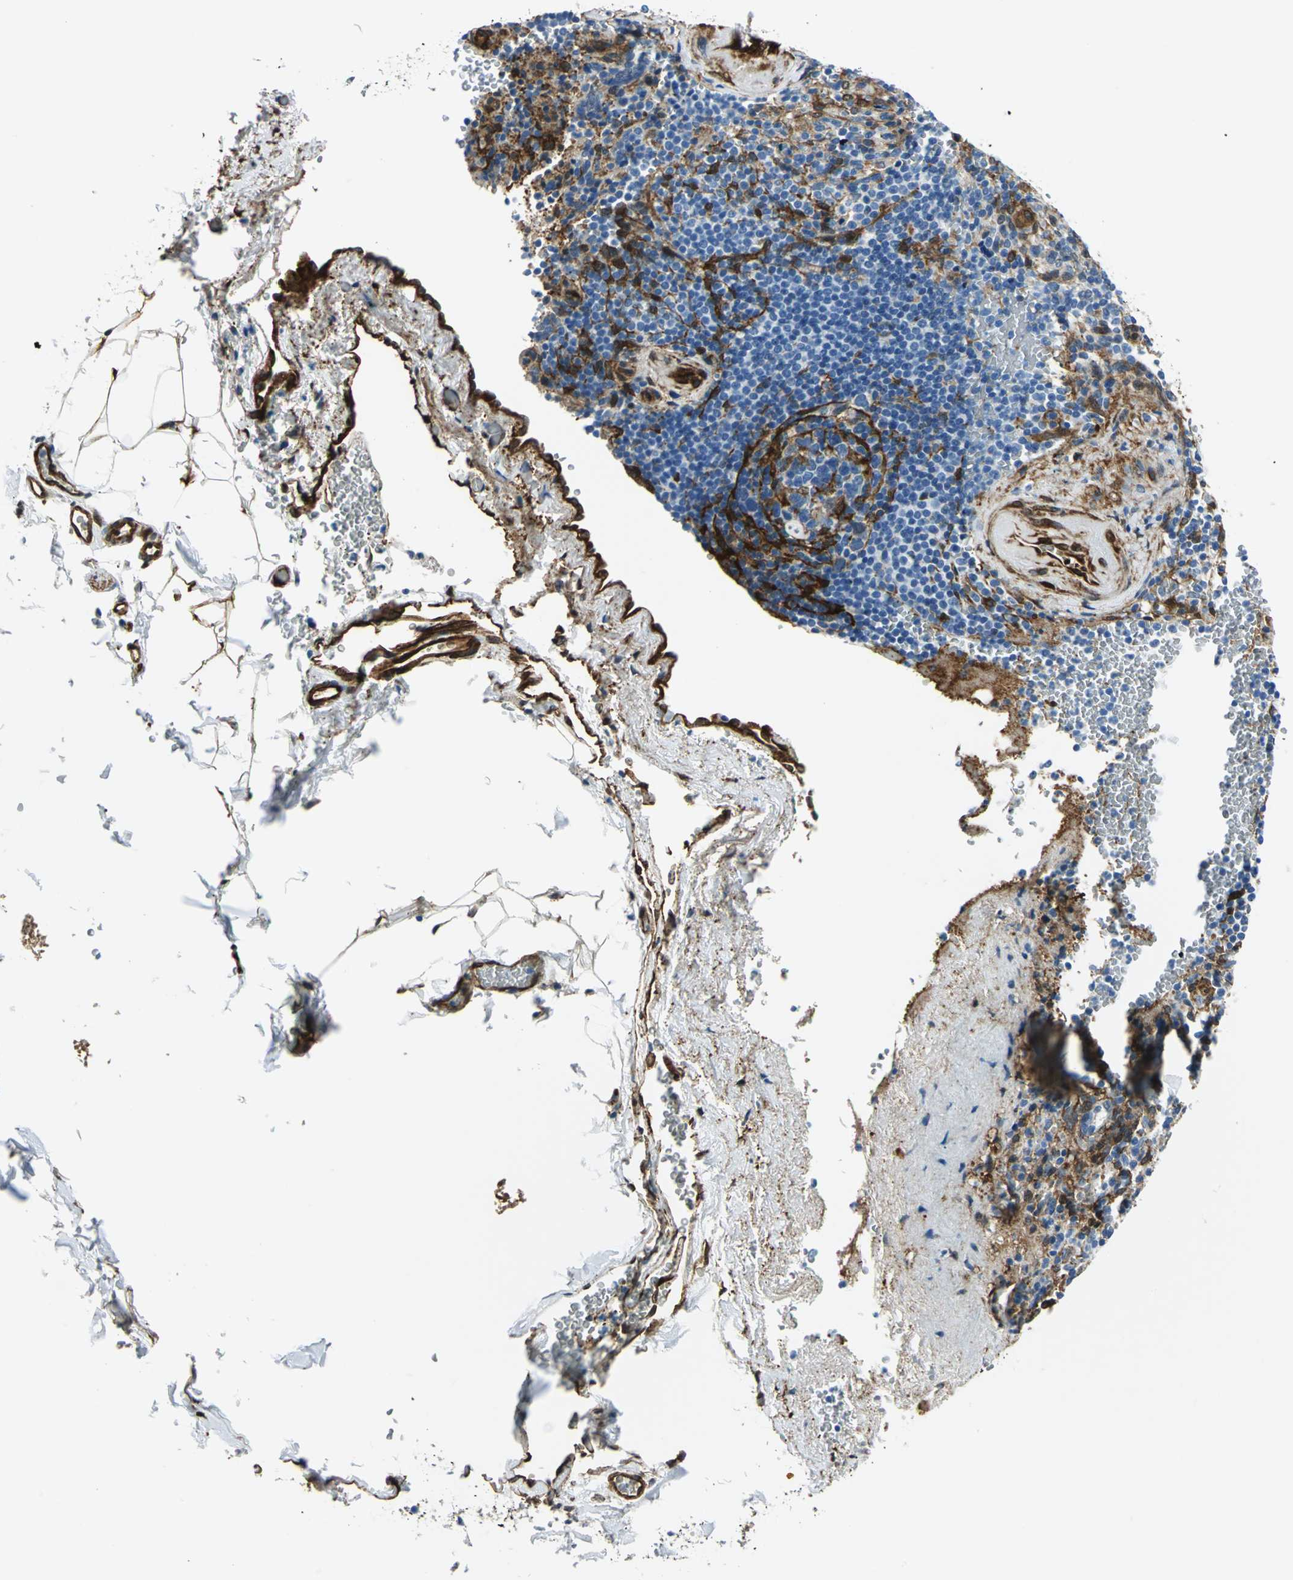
{"staining": {"intensity": "negative", "quantity": "none", "location": "none"}, "tissue": "spleen", "cell_type": "Cells in red pulp", "image_type": "normal", "snomed": [{"axis": "morphology", "description": "Normal tissue, NOS"}, {"axis": "topography", "description": "Spleen"}], "caption": "DAB immunohistochemical staining of benign human spleen reveals no significant staining in cells in red pulp. The staining was performed using DAB (3,3'-diaminobenzidine) to visualize the protein expression in brown, while the nuclei were stained in blue with hematoxylin (Magnification: 20x).", "gene": "HSPB1", "patient": {"sex": "female", "age": 74}}